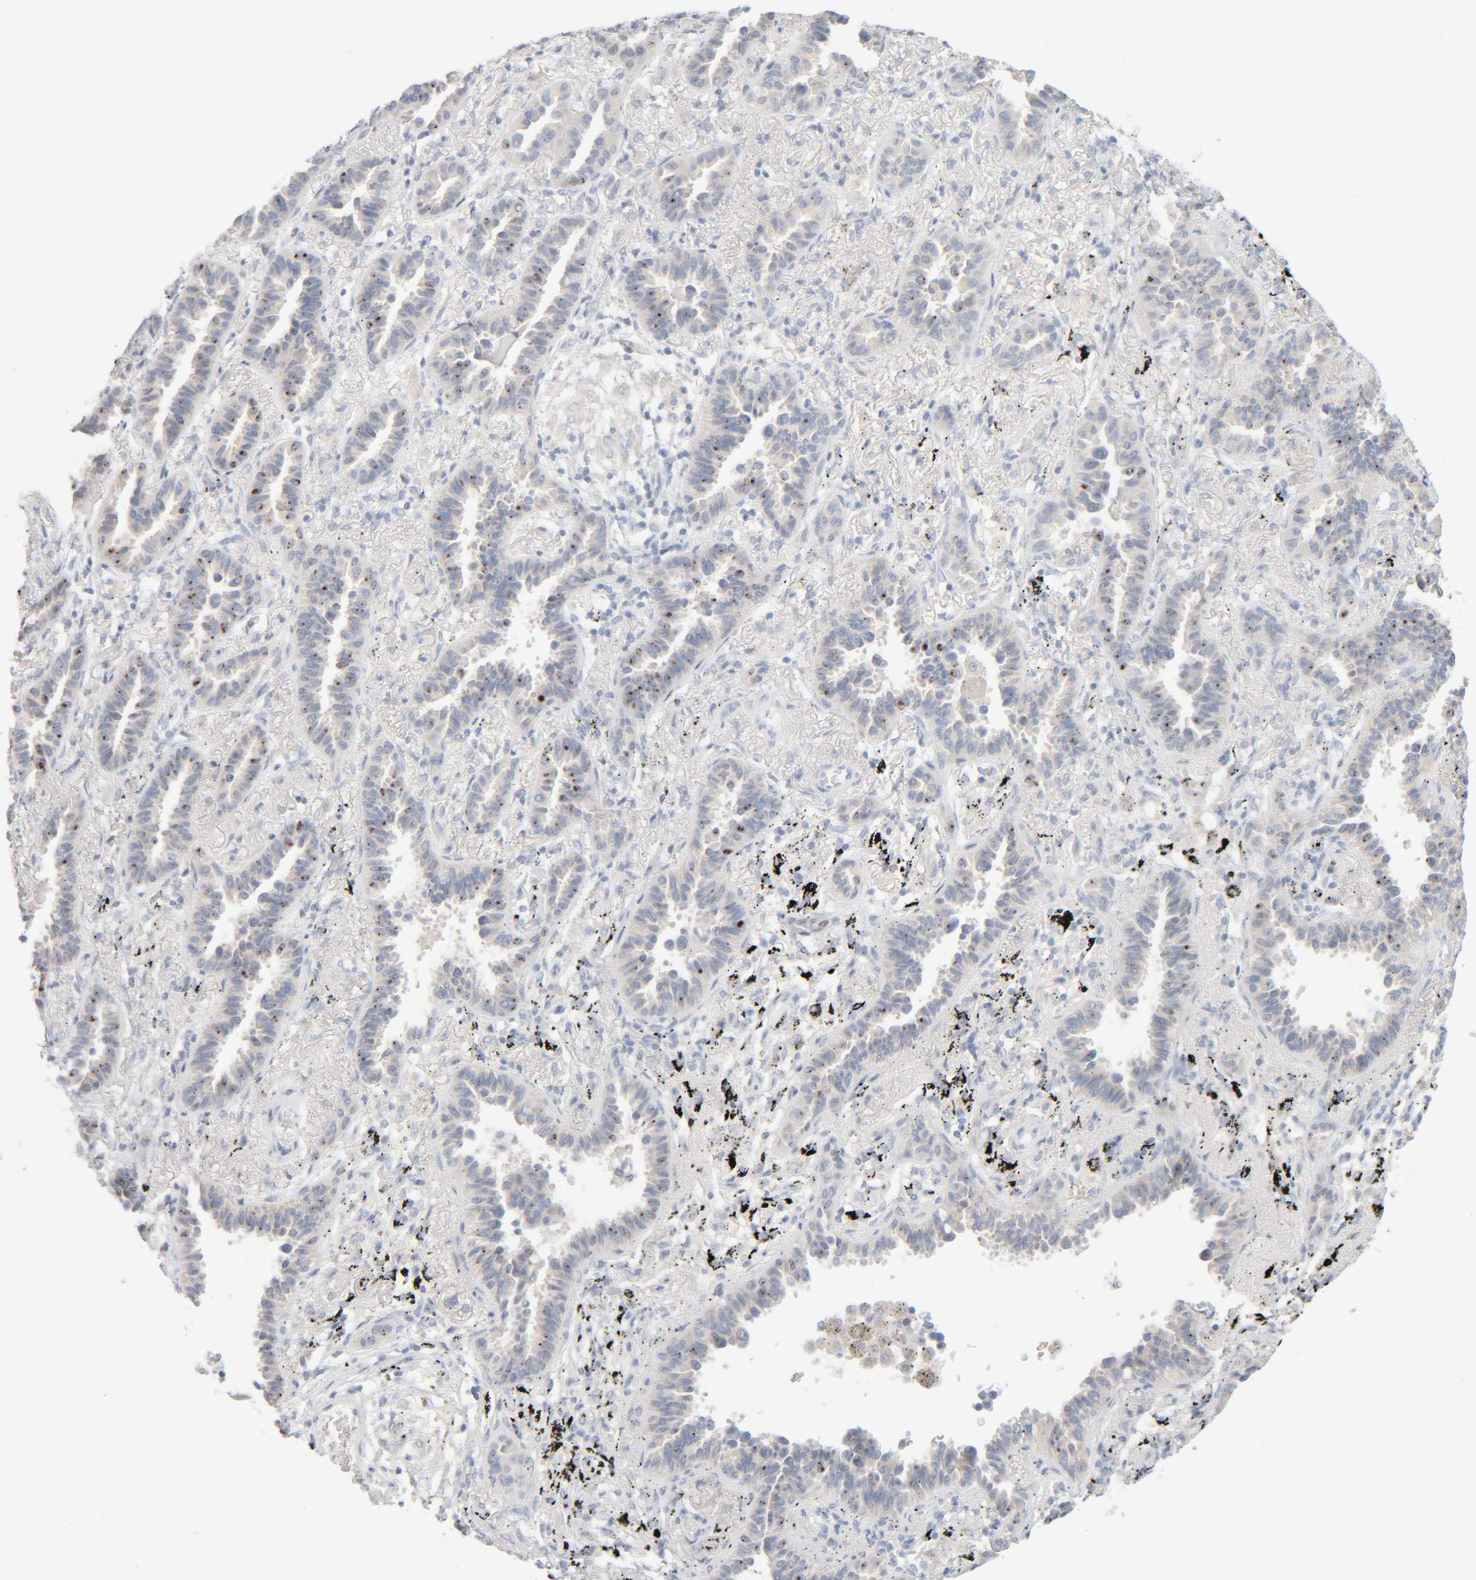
{"staining": {"intensity": "negative", "quantity": "none", "location": "none"}, "tissue": "lung cancer", "cell_type": "Tumor cells", "image_type": "cancer", "snomed": [{"axis": "morphology", "description": "Adenocarcinoma, NOS"}, {"axis": "topography", "description": "Lung"}], "caption": "This histopathology image is of lung cancer stained with IHC to label a protein in brown with the nuclei are counter-stained blue. There is no positivity in tumor cells.", "gene": "RIDA", "patient": {"sex": "male", "age": 59}}